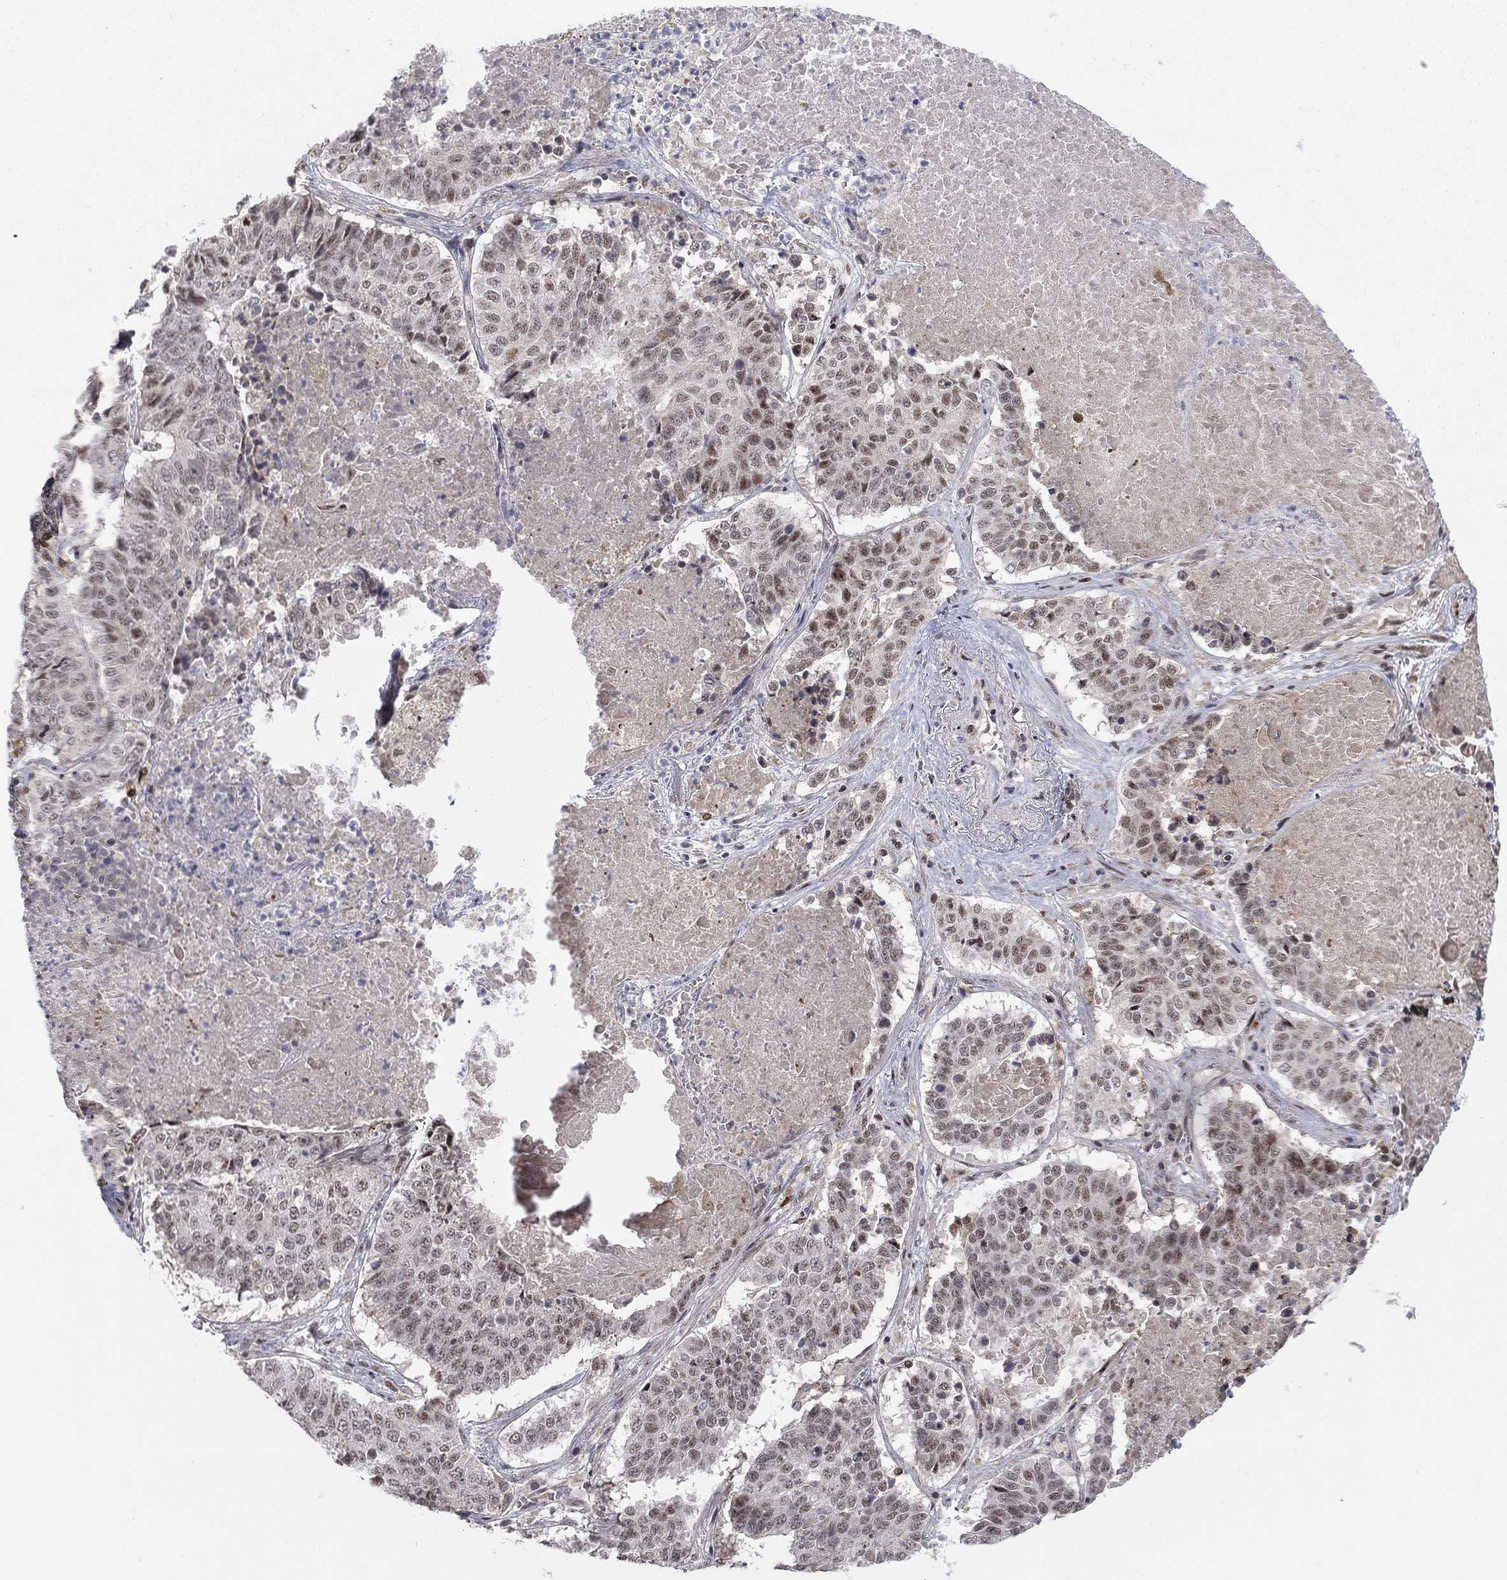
{"staining": {"intensity": "moderate", "quantity": "25%-75%", "location": "cytoplasmic/membranous,nuclear"}, "tissue": "lung cancer", "cell_type": "Tumor cells", "image_type": "cancer", "snomed": [{"axis": "morphology", "description": "Squamous cell carcinoma, NOS"}, {"axis": "topography", "description": "Lung"}], "caption": "Brown immunohistochemical staining in lung cancer demonstrates moderate cytoplasmic/membranous and nuclear expression in about 25%-75% of tumor cells.", "gene": "ZNF395", "patient": {"sex": "male", "age": 64}}